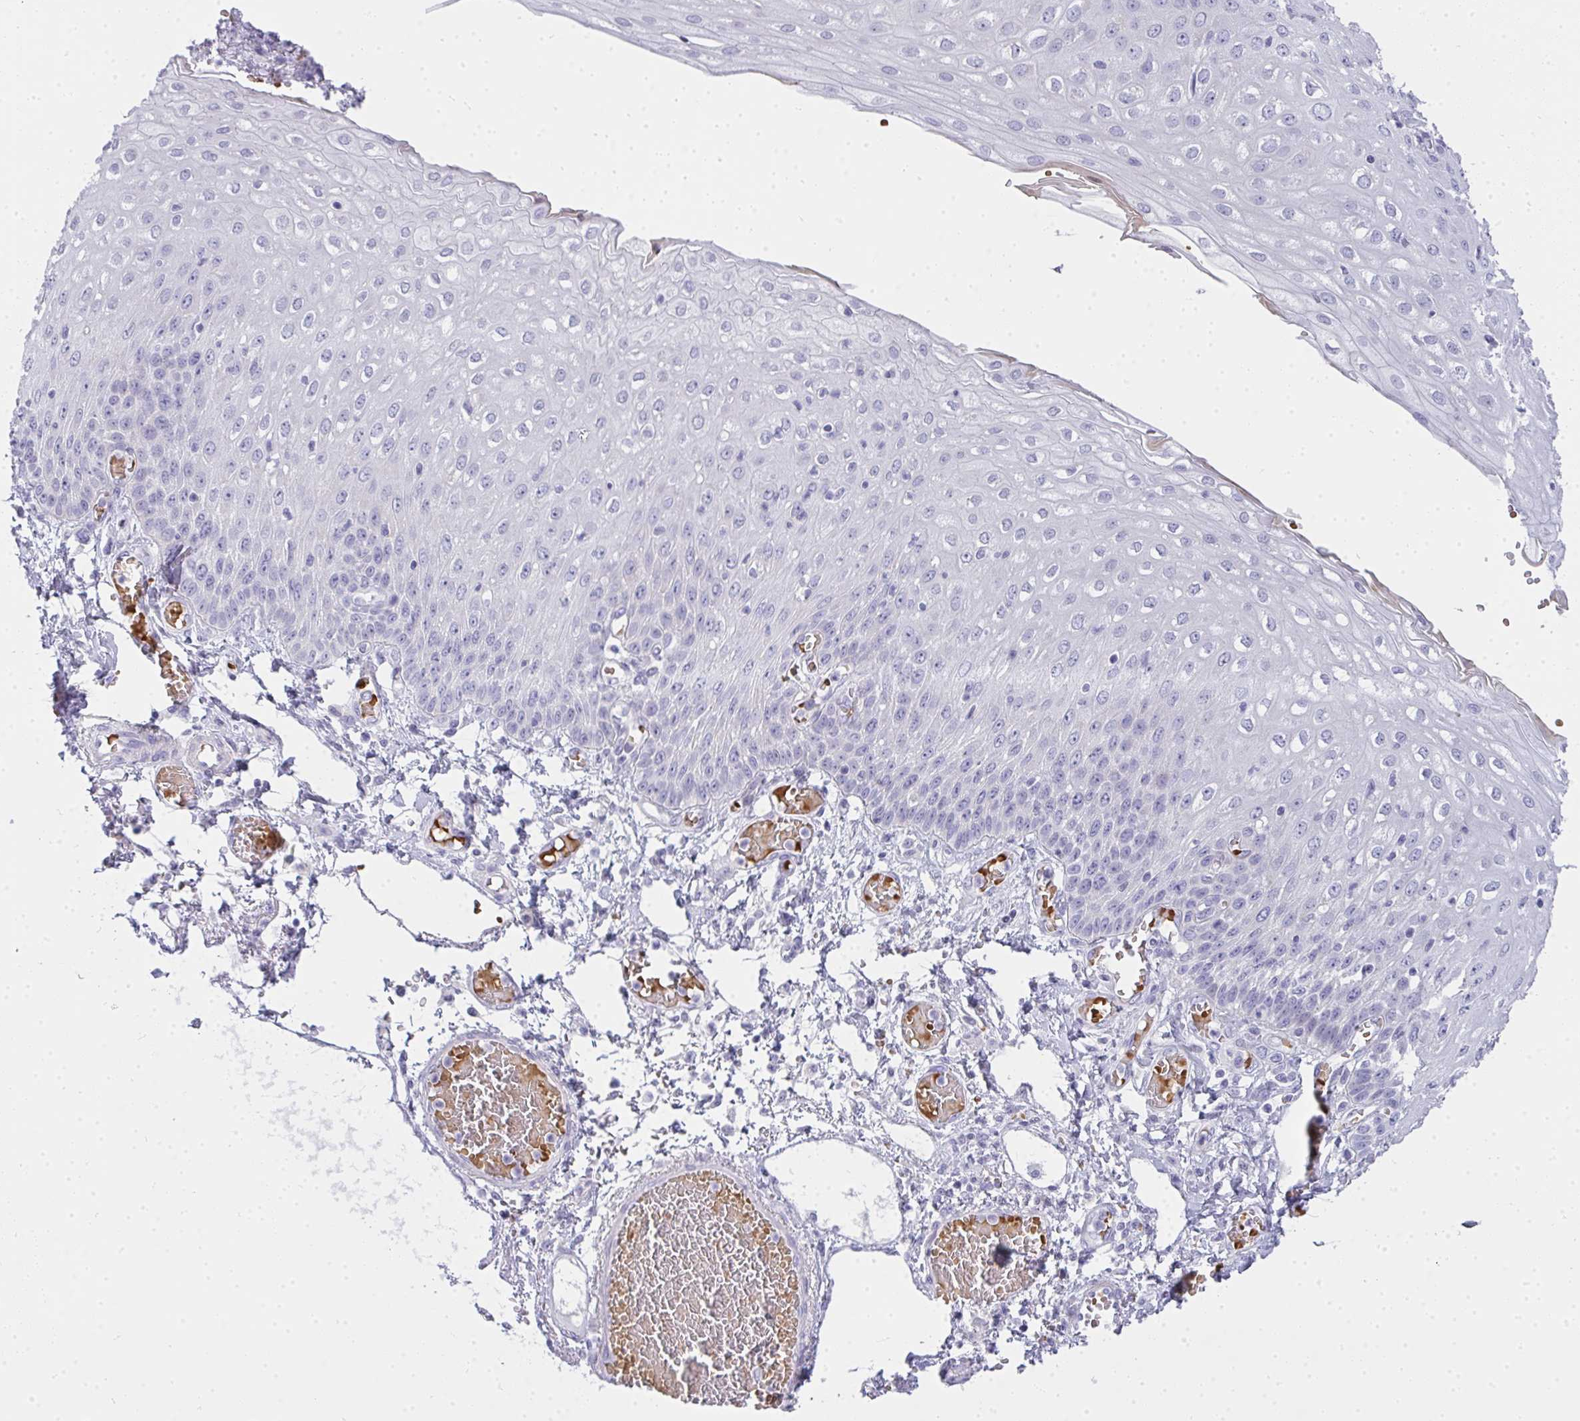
{"staining": {"intensity": "negative", "quantity": "none", "location": "none"}, "tissue": "esophagus", "cell_type": "Squamous epithelial cells", "image_type": "normal", "snomed": [{"axis": "morphology", "description": "Normal tissue, NOS"}, {"axis": "morphology", "description": "Adenocarcinoma, NOS"}, {"axis": "topography", "description": "Esophagus"}], "caption": "A micrograph of human esophagus is negative for staining in squamous epithelial cells. The staining was performed using DAB to visualize the protein expression in brown, while the nuclei were stained in blue with hematoxylin (Magnification: 20x).", "gene": "ZNF182", "patient": {"sex": "male", "age": 81}}